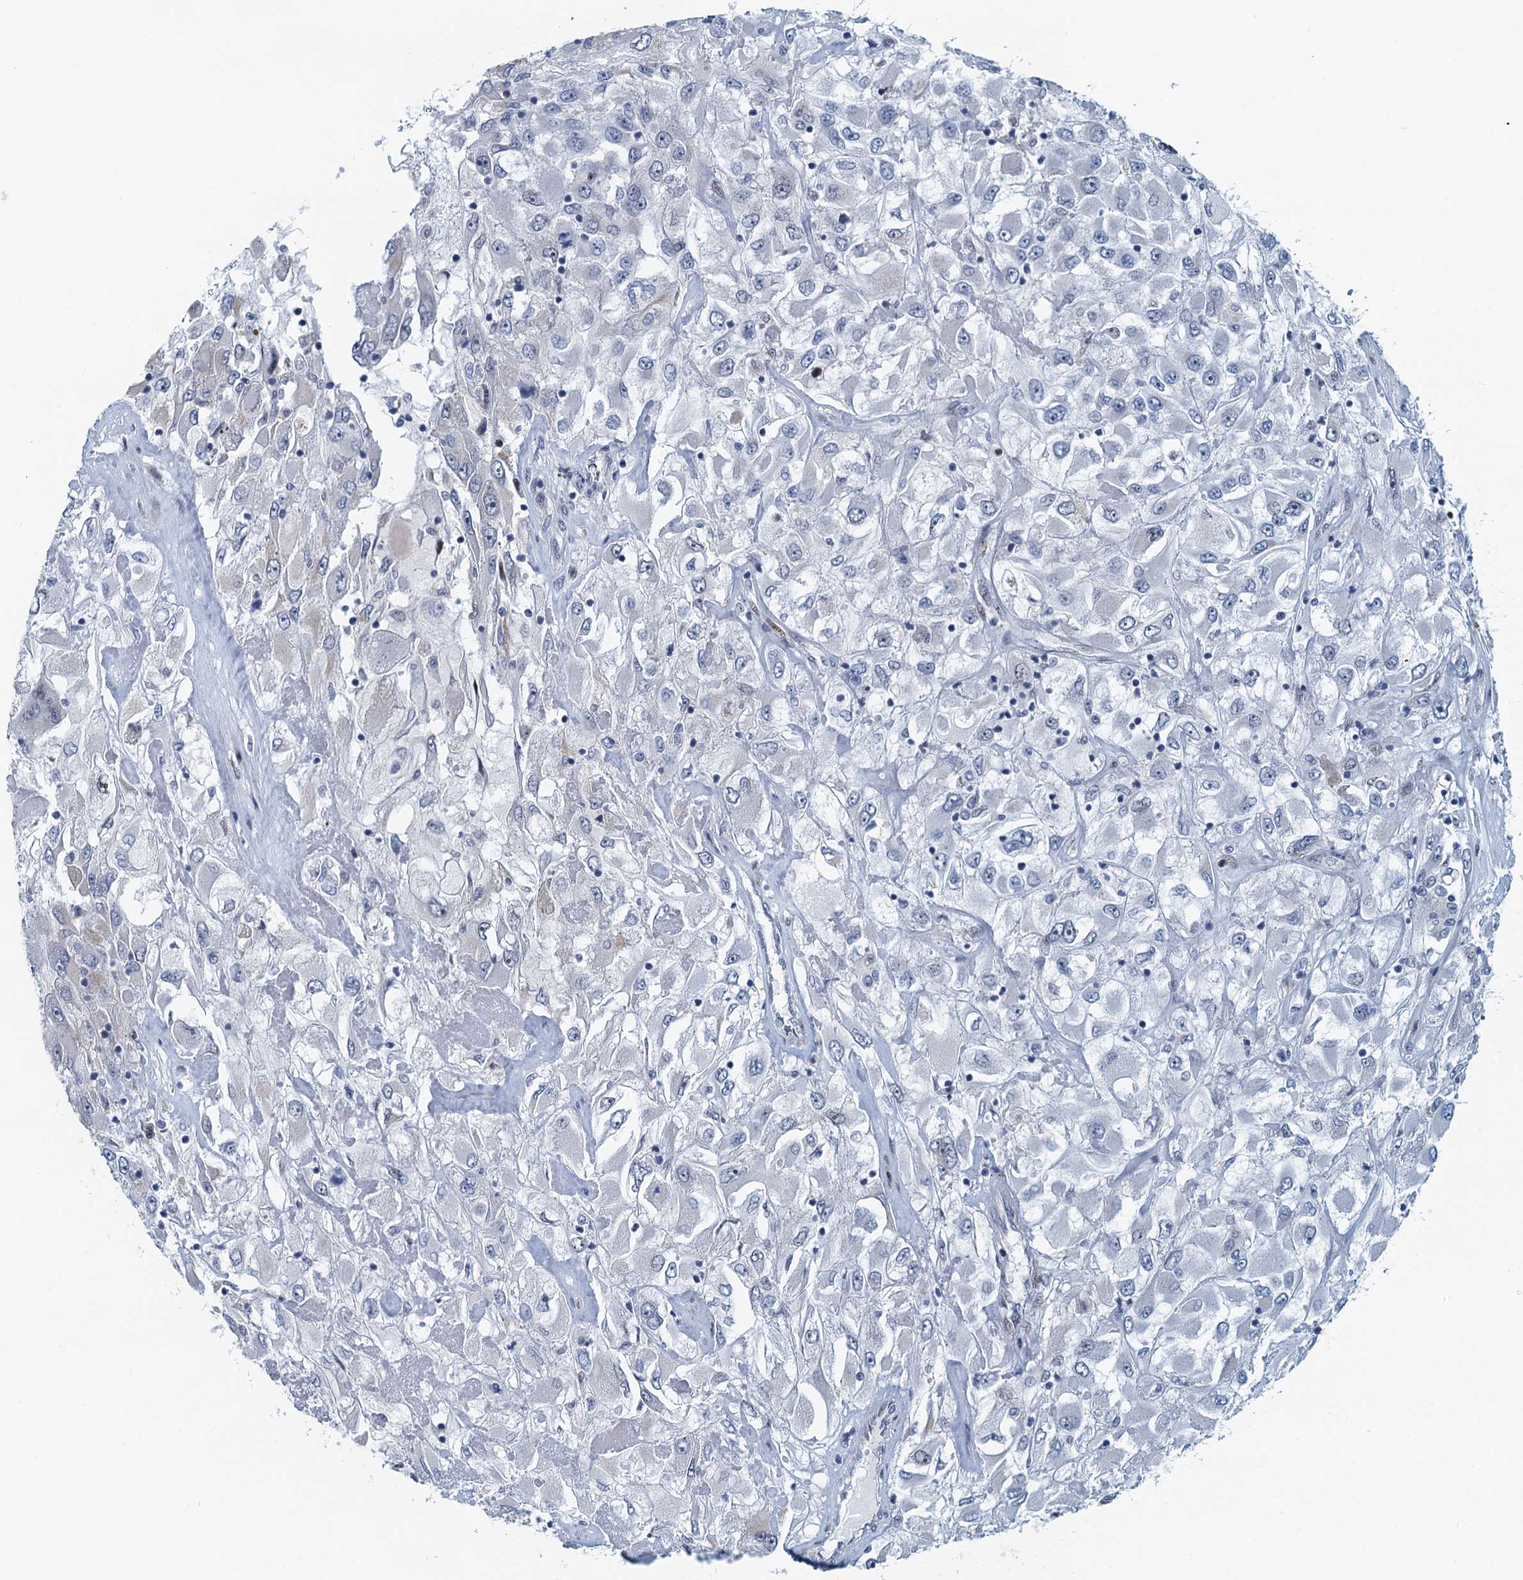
{"staining": {"intensity": "negative", "quantity": "none", "location": "none"}, "tissue": "renal cancer", "cell_type": "Tumor cells", "image_type": "cancer", "snomed": [{"axis": "morphology", "description": "Adenocarcinoma, NOS"}, {"axis": "topography", "description": "Kidney"}], "caption": "A histopathology image of renal cancer stained for a protein reveals no brown staining in tumor cells. (Stains: DAB IHC with hematoxylin counter stain, Microscopy: brightfield microscopy at high magnification).", "gene": "ANKRD13D", "patient": {"sex": "female", "age": 52}}